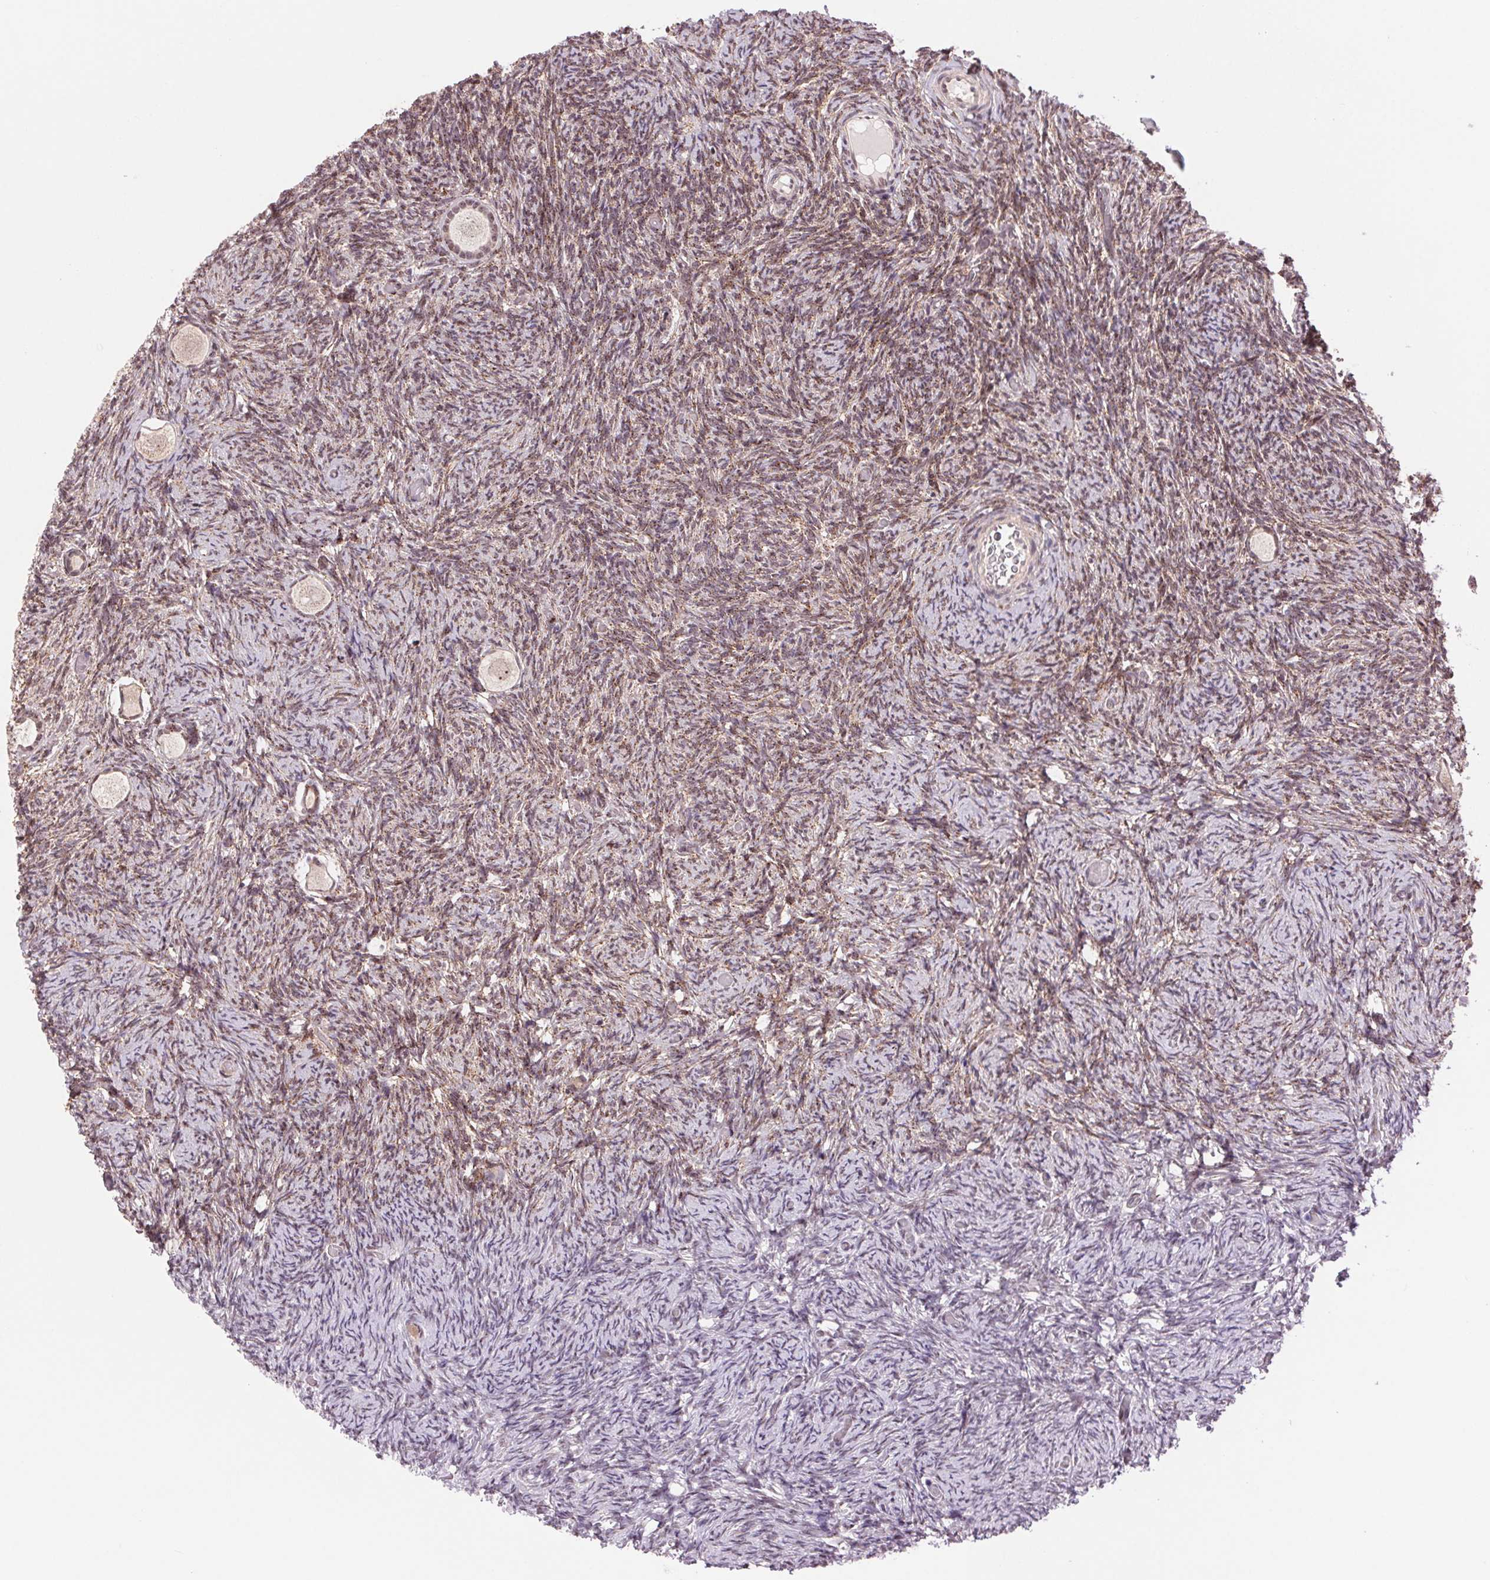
{"staining": {"intensity": "weak", "quantity": "25%-75%", "location": "cytoplasmic/membranous"}, "tissue": "ovary", "cell_type": "Follicle cells", "image_type": "normal", "snomed": [{"axis": "morphology", "description": "Normal tissue, NOS"}, {"axis": "topography", "description": "Ovary"}], "caption": "A brown stain labels weak cytoplasmic/membranous staining of a protein in follicle cells of normal human ovary.", "gene": "CHMP4B", "patient": {"sex": "female", "age": 34}}